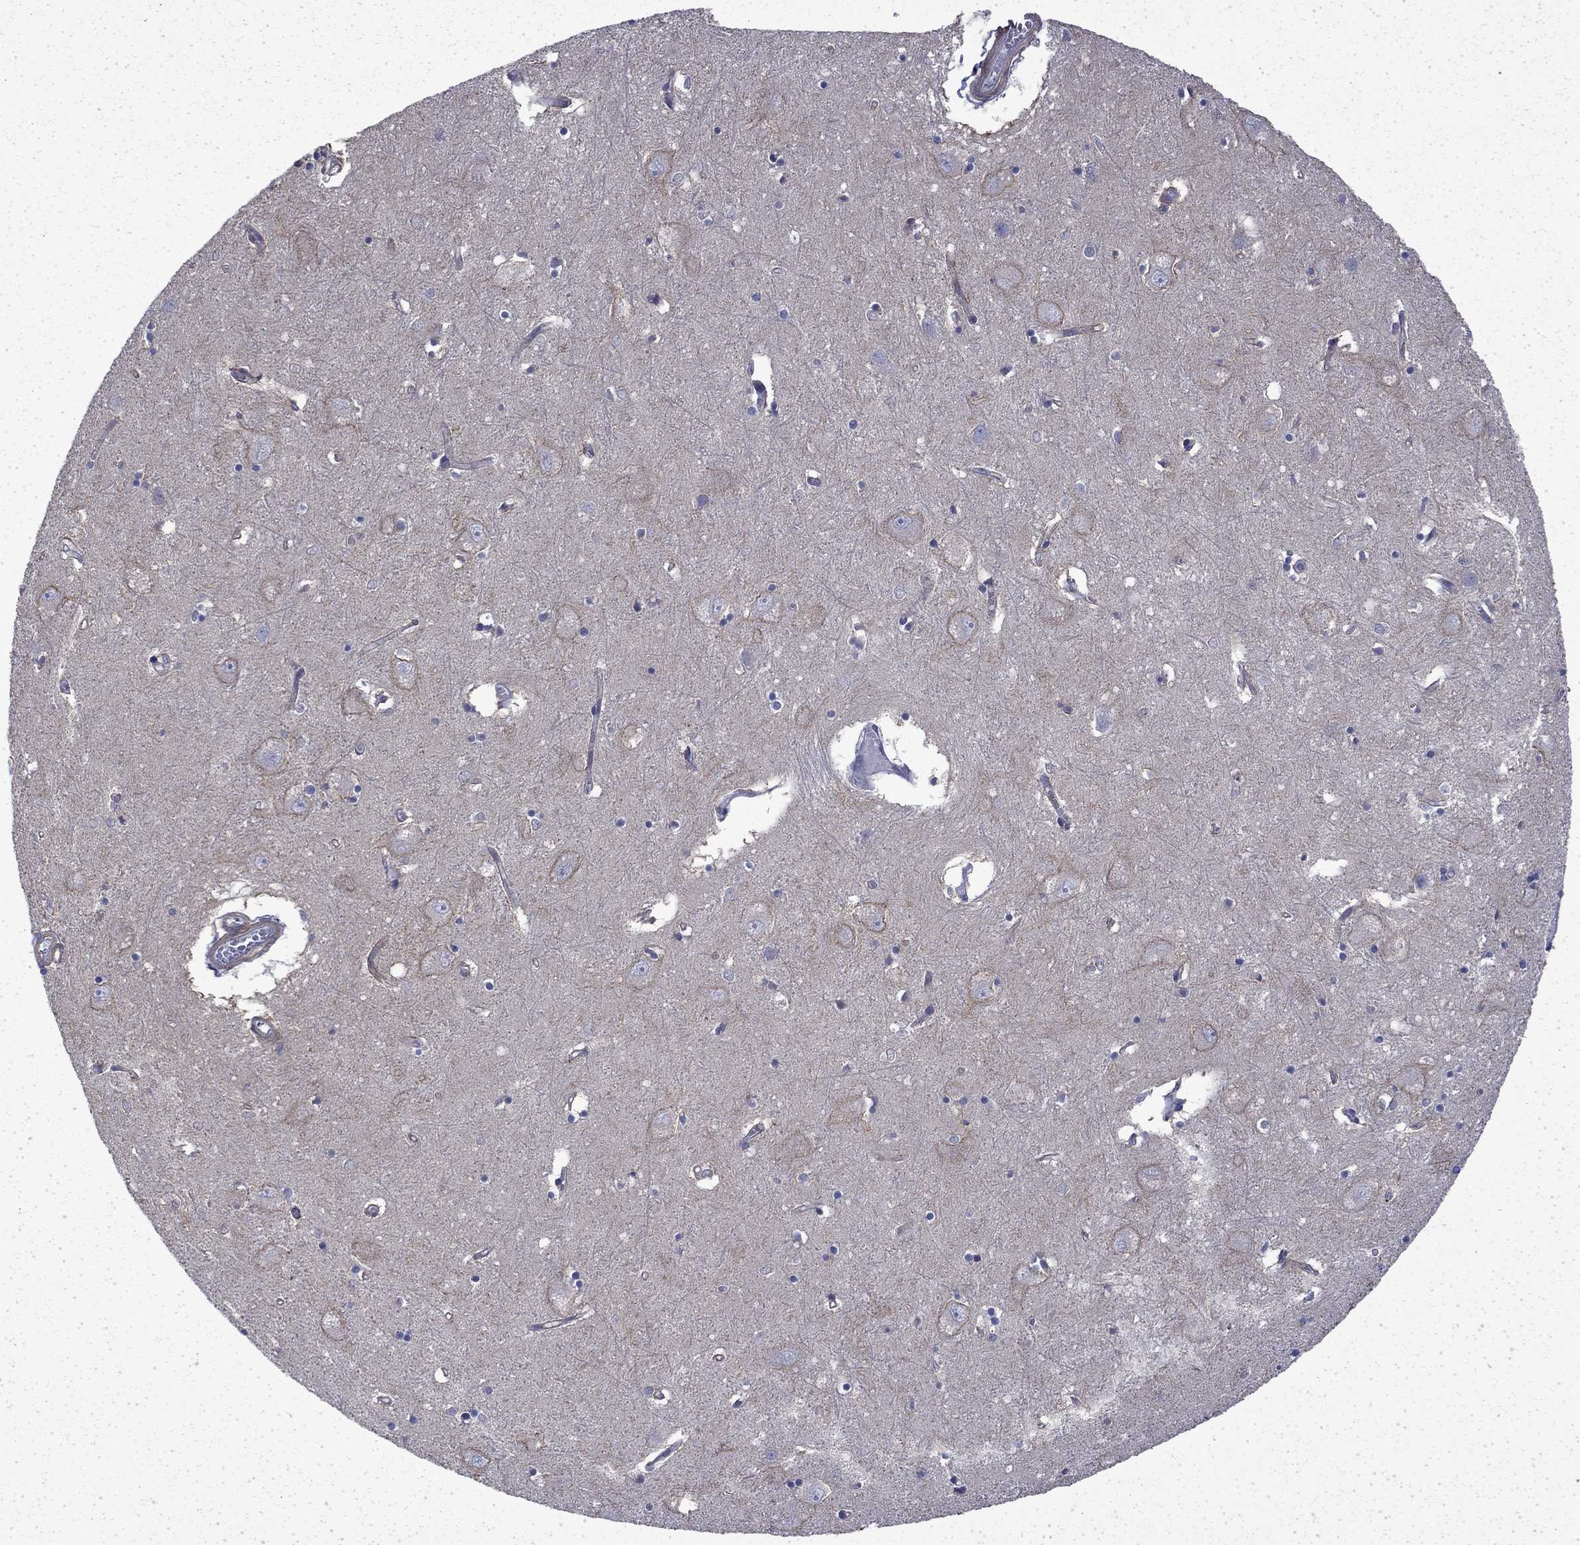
{"staining": {"intensity": "strong", "quantity": "25%-75%", "location": "cytoplasmic/membranous"}, "tissue": "caudate", "cell_type": "Glial cells", "image_type": "normal", "snomed": [{"axis": "morphology", "description": "Normal tissue, NOS"}, {"axis": "topography", "description": "Lateral ventricle wall"}], "caption": "This image shows immunohistochemistry staining of normal human caudate, with high strong cytoplasmic/membranous staining in approximately 25%-75% of glial cells.", "gene": "DTNA", "patient": {"sex": "male", "age": 54}}